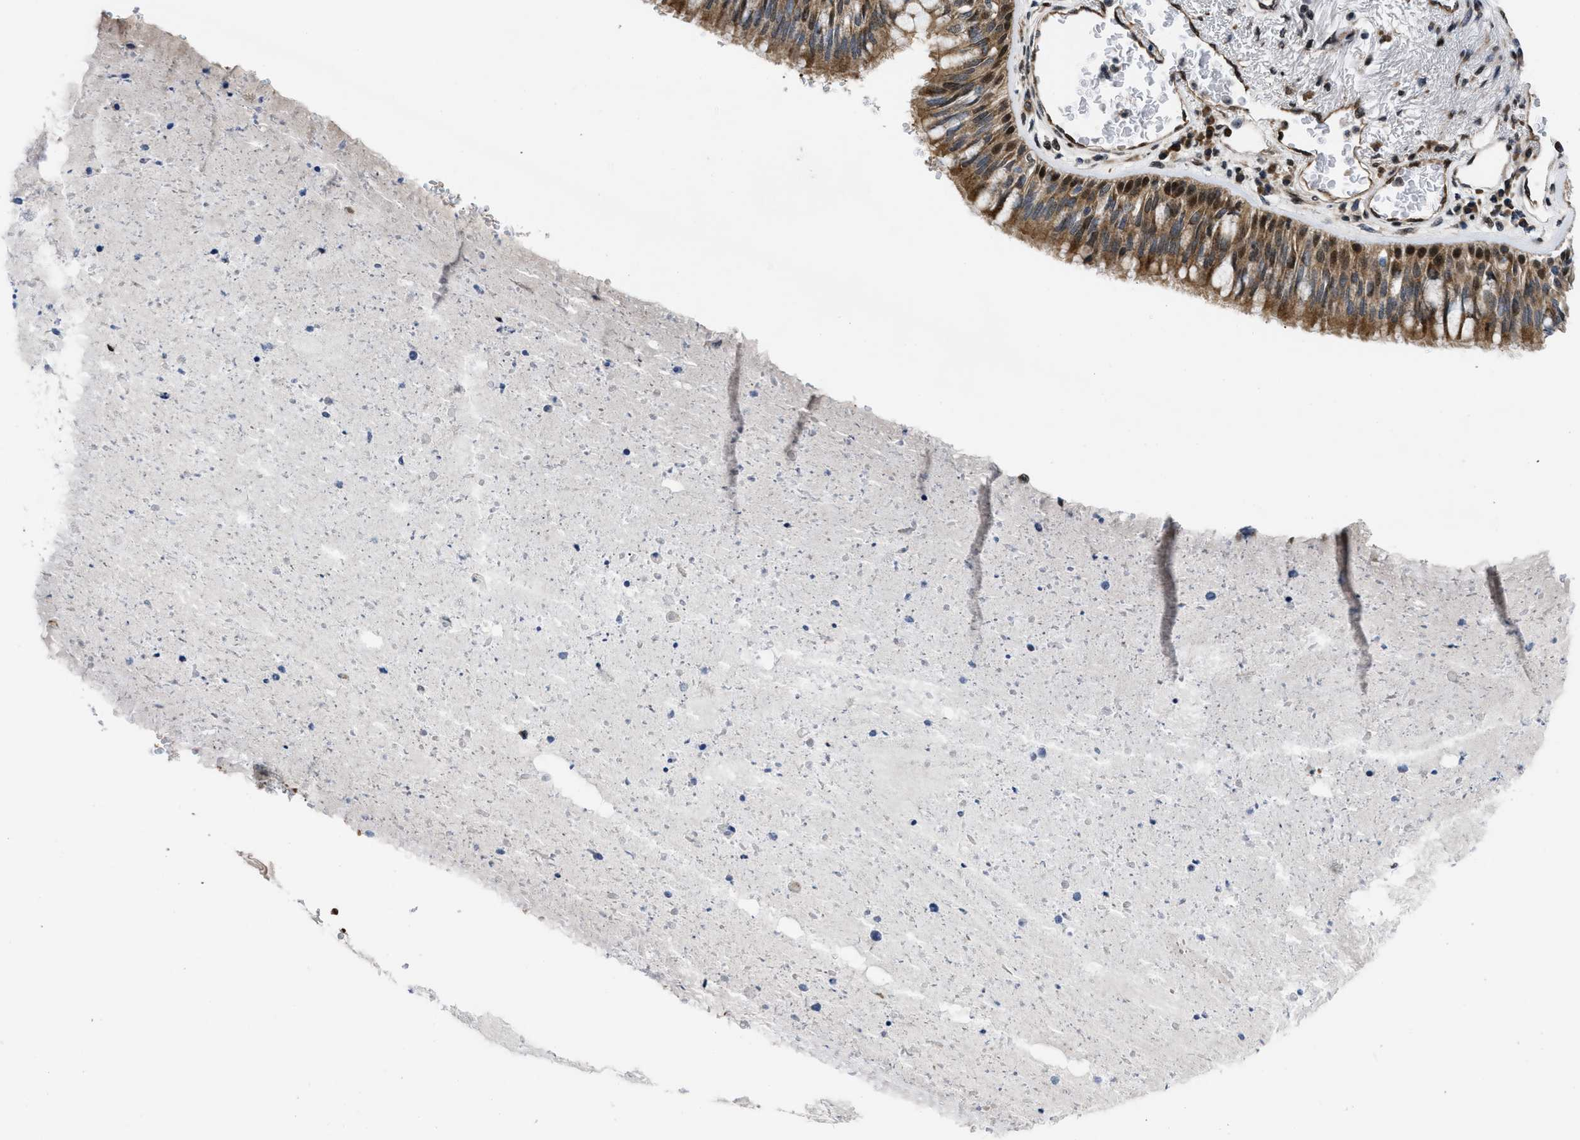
{"staining": {"intensity": "strong", "quantity": ">75%", "location": "cytoplasmic/membranous,nuclear"}, "tissue": "bronchus", "cell_type": "Respiratory epithelial cells", "image_type": "normal", "snomed": [{"axis": "morphology", "description": "Normal tissue, NOS"}, {"axis": "morphology", "description": "Adenocarcinoma, NOS"}, {"axis": "morphology", "description": "Adenocarcinoma, metastatic, NOS"}, {"axis": "topography", "description": "Lymph node"}, {"axis": "topography", "description": "Bronchus"}, {"axis": "topography", "description": "Lung"}], "caption": "Protein expression by immunohistochemistry (IHC) displays strong cytoplasmic/membranous,nuclear positivity in about >75% of respiratory epithelial cells in unremarkable bronchus. (Stains: DAB (3,3'-diaminobenzidine) in brown, nuclei in blue, Microscopy: brightfield microscopy at high magnification).", "gene": "PPP2CB", "patient": {"sex": "female", "age": 54}}